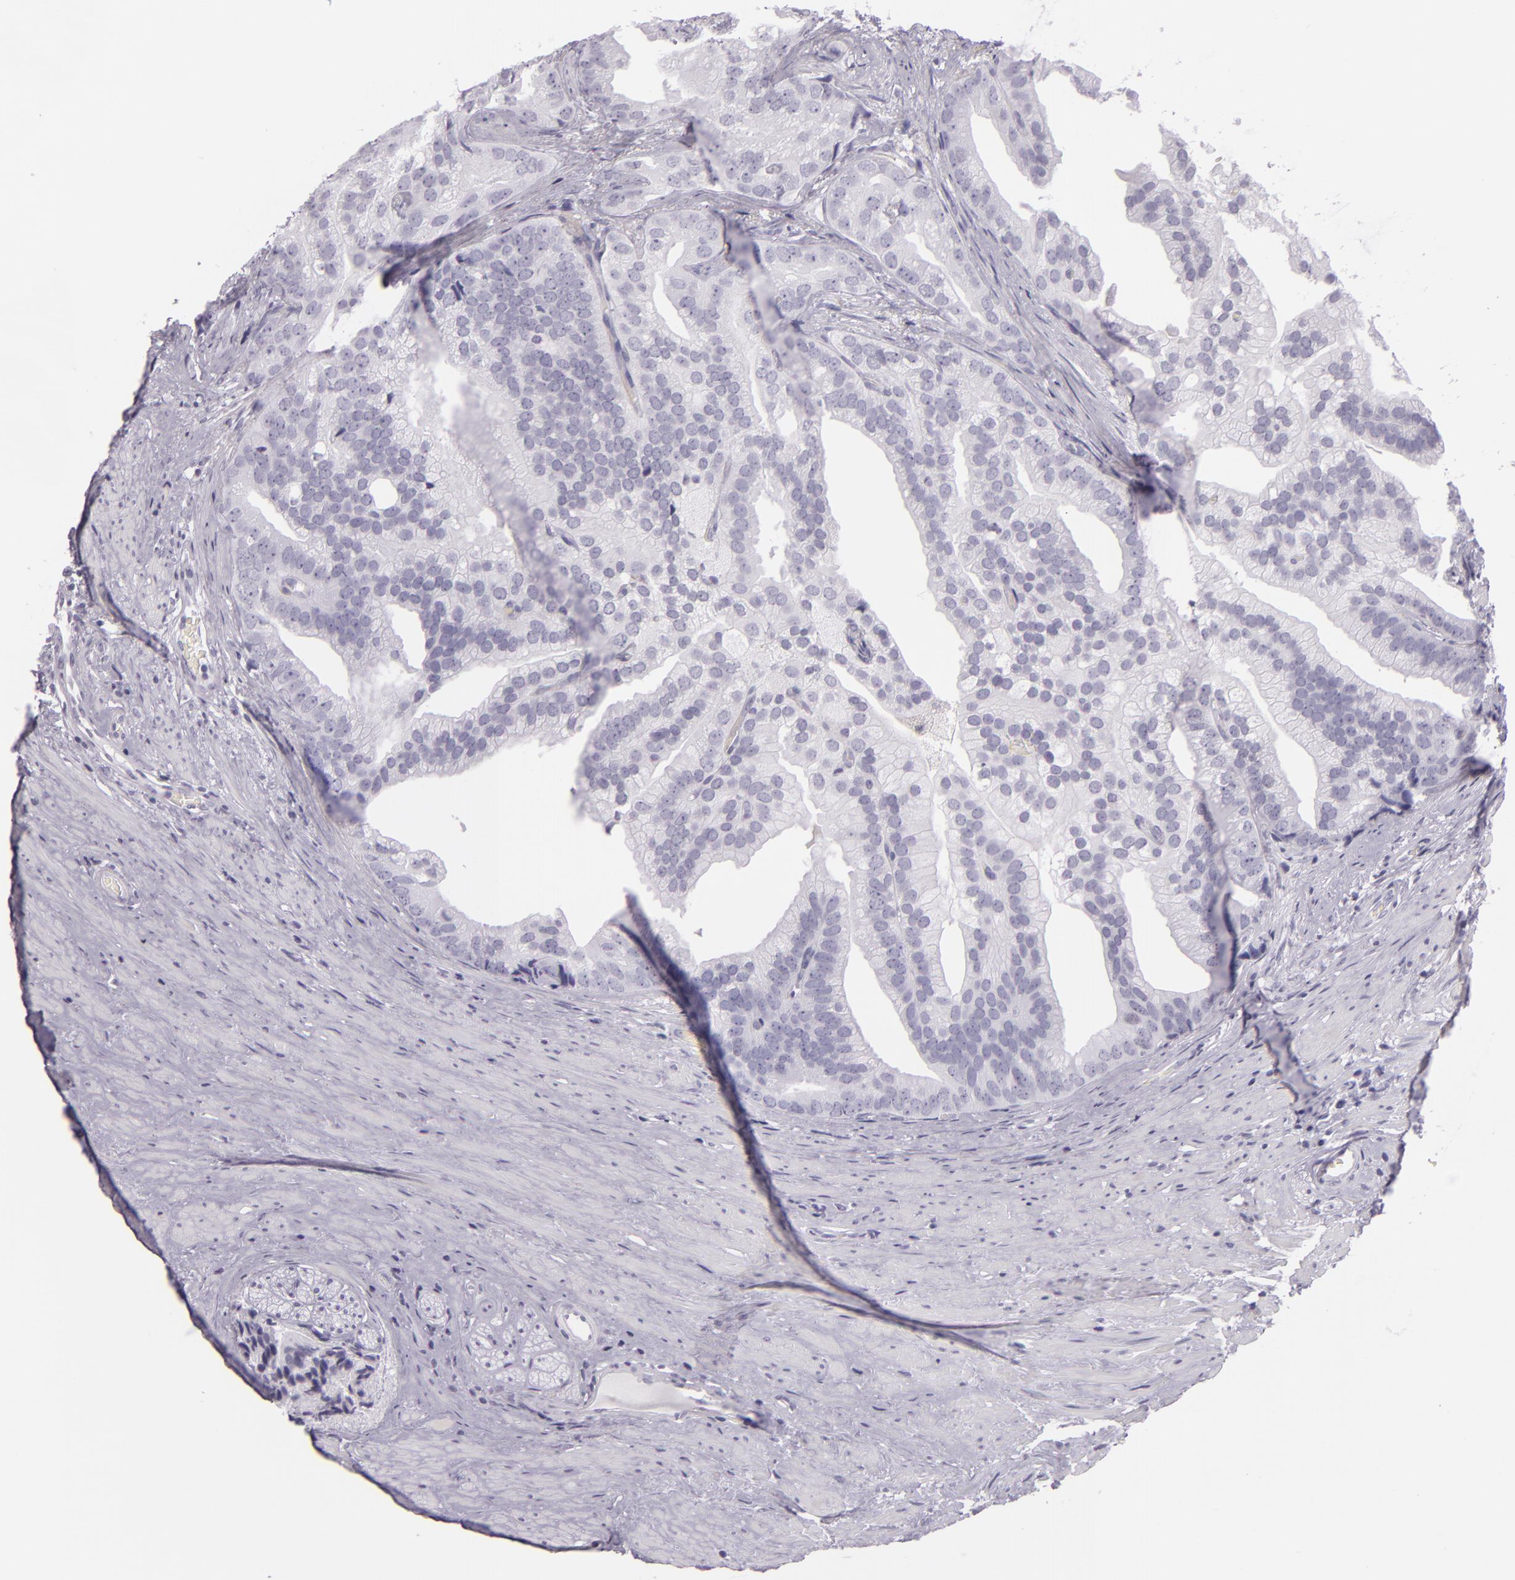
{"staining": {"intensity": "negative", "quantity": "none", "location": "none"}, "tissue": "prostate cancer", "cell_type": "Tumor cells", "image_type": "cancer", "snomed": [{"axis": "morphology", "description": "Adenocarcinoma, Low grade"}, {"axis": "topography", "description": "Prostate"}], "caption": "DAB immunohistochemical staining of prostate cancer reveals no significant staining in tumor cells.", "gene": "MCM3", "patient": {"sex": "male", "age": 71}}